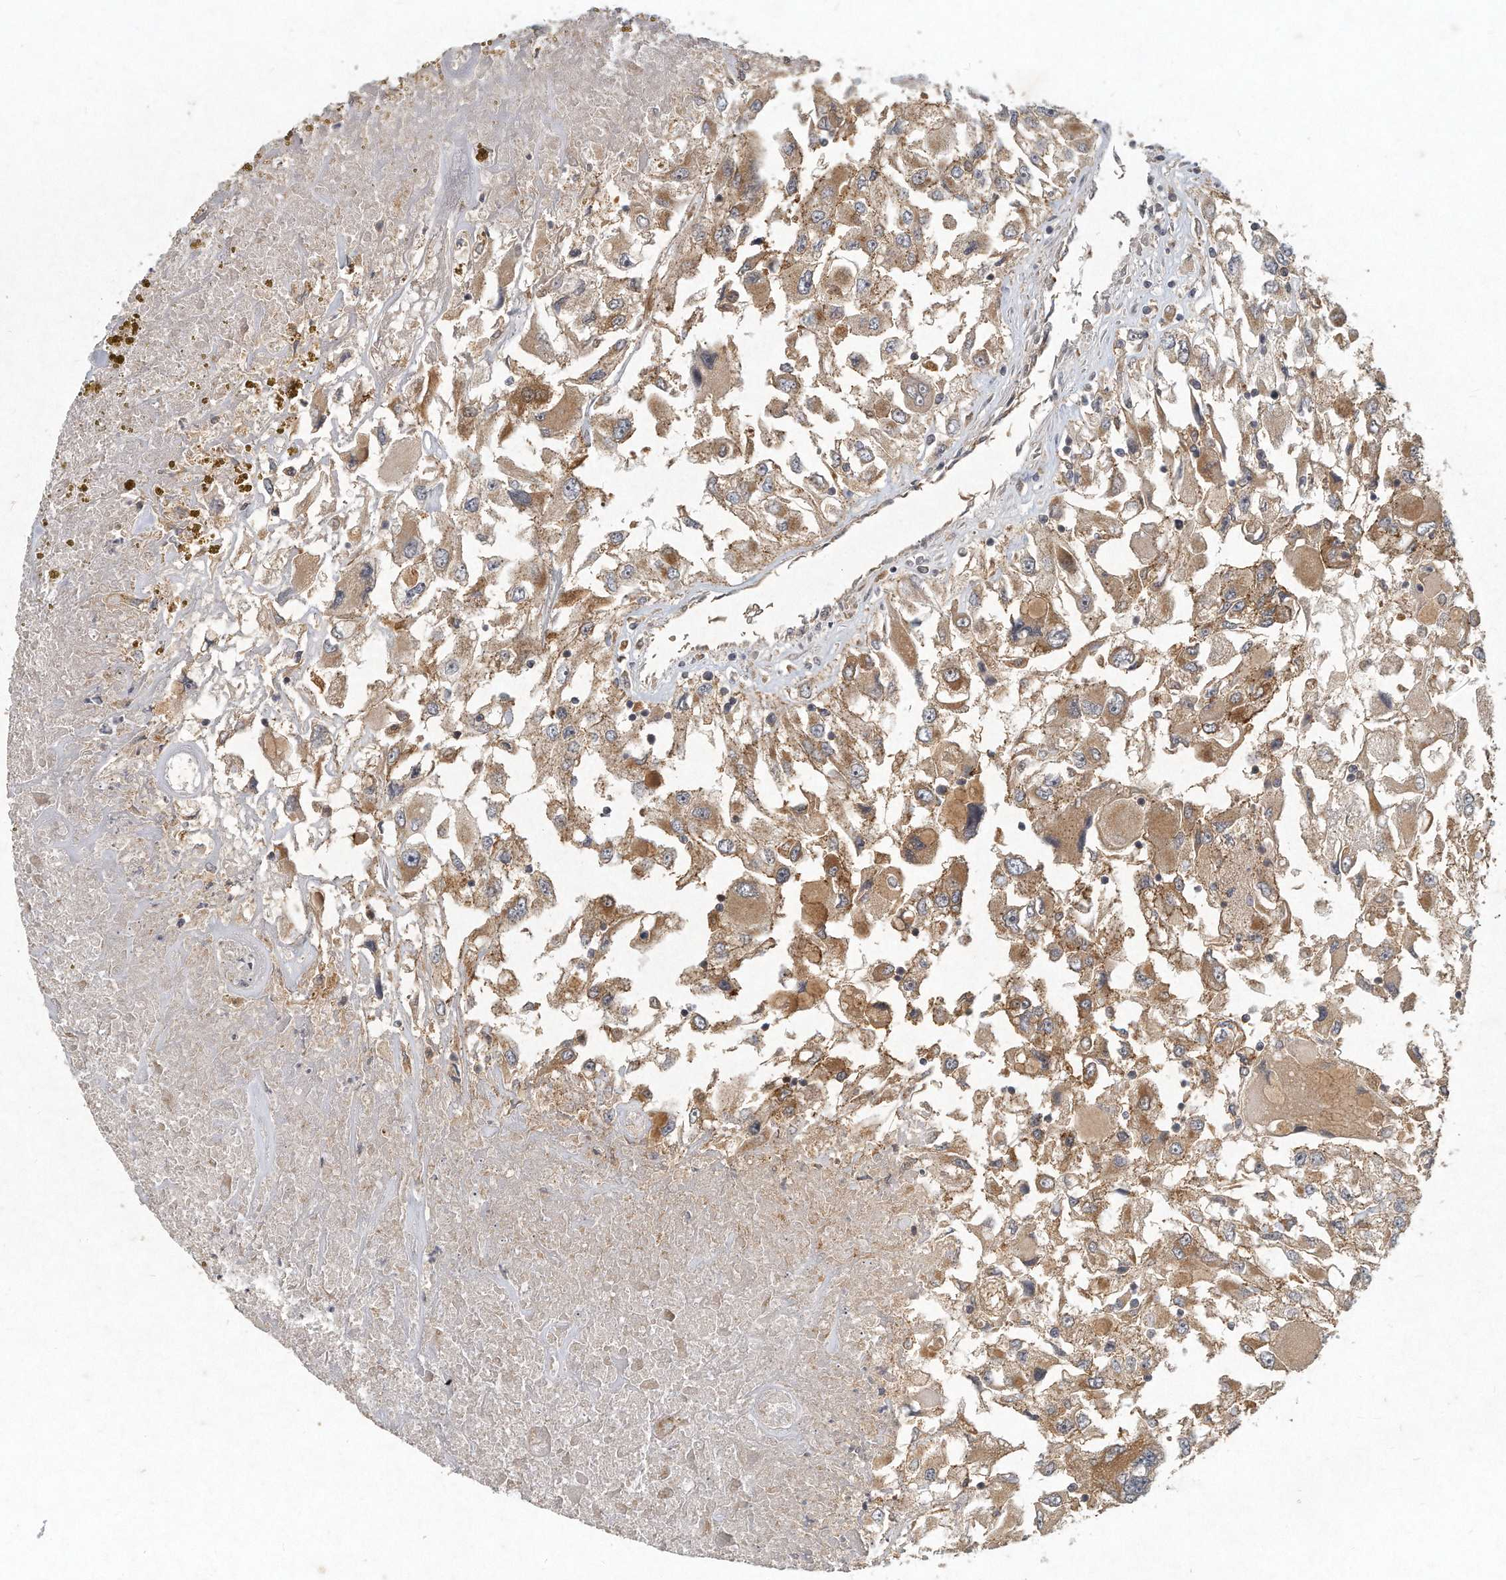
{"staining": {"intensity": "moderate", "quantity": ">75%", "location": "cytoplasmic/membranous"}, "tissue": "renal cancer", "cell_type": "Tumor cells", "image_type": "cancer", "snomed": [{"axis": "morphology", "description": "Adenocarcinoma, NOS"}, {"axis": "topography", "description": "Kidney"}], "caption": "Renal cancer stained for a protein (brown) demonstrates moderate cytoplasmic/membranous positive positivity in about >75% of tumor cells.", "gene": "LGALS8", "patient": {"sex": "female", "age": 52}}